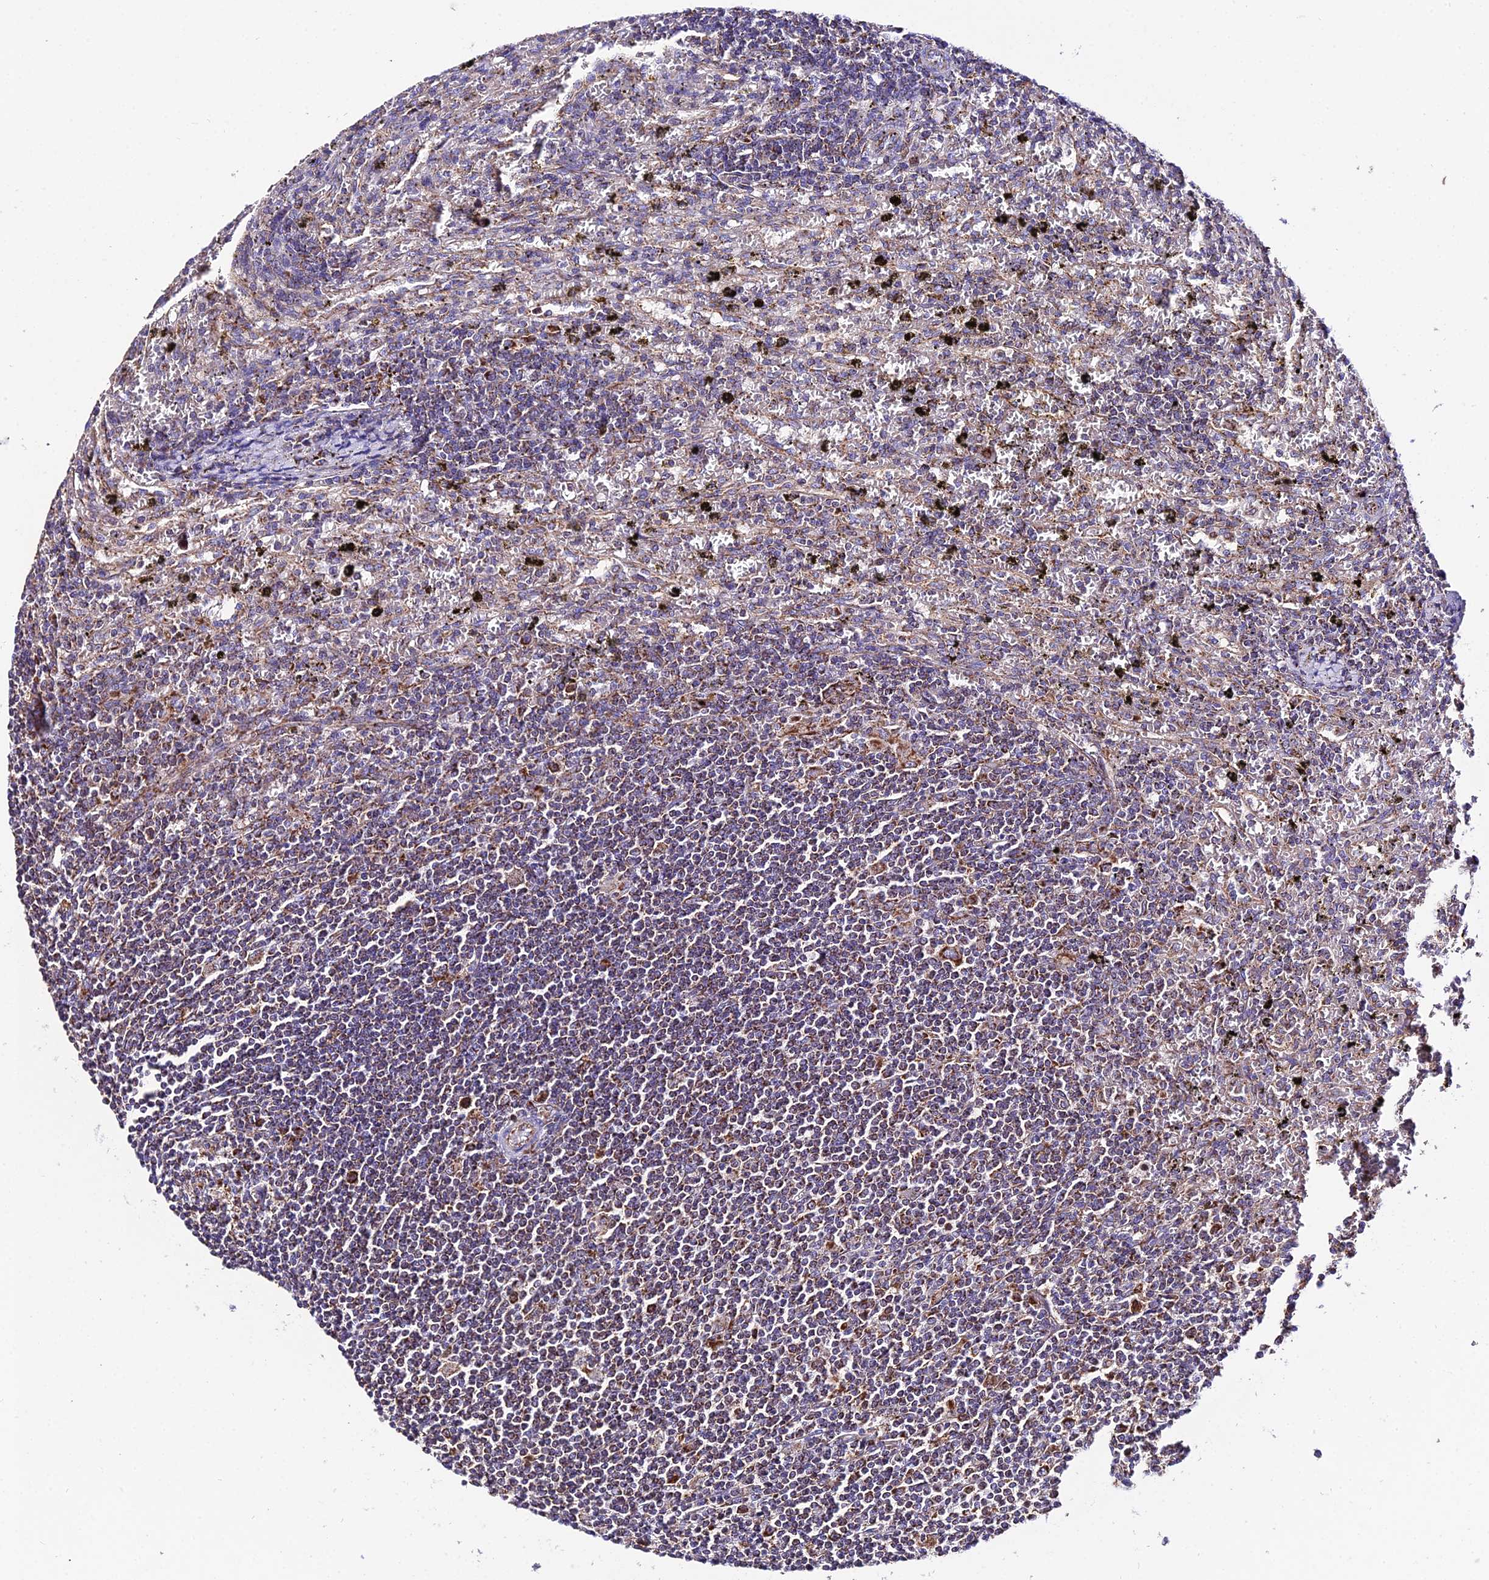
{"staining": {"intensity": "moderate", "quantity": "25%-75%", "location": "cytoplasmic/membranous"}, "tissue": "lymphoma", "cell_type": "Tumor cells", "image_type": "cancer", "snomed": [{"axis": "morphology", "description": "Malignant lymphoma, non-Hodgkin's type, Low grade"}, {"axis": "topography", "description": "Spleen"}], "caption": "Human lymphoma stained with a protein marker exhibits moderate staining in tumor cells.", "gene": "OCIAD1", "patient": {"sex": "male", "age": 76}}